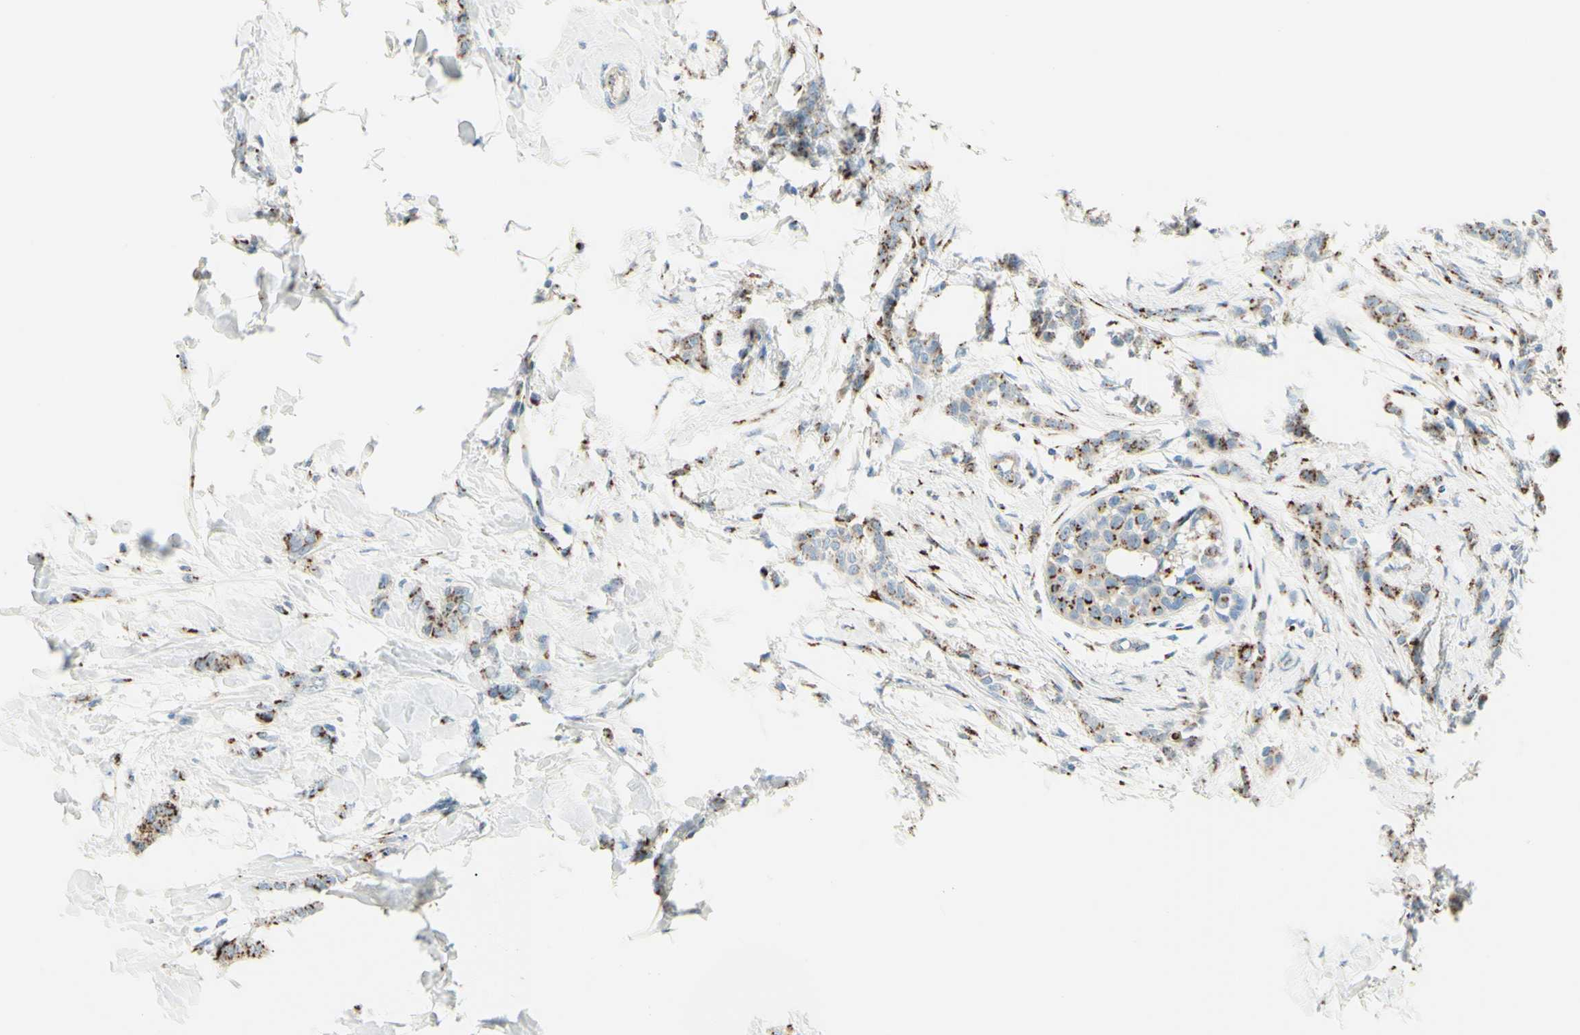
{"staining": {"intensity": "moderate", "quantity": ">75%", "location": "cytoplasmic/membranous"}, "tissue": "breast cancer", "cell_type": "Tumor cells", "image_type": "cancer", "snomed": [{"axis": "morphology", "description": "Lobular carcinoma, in situ"}, {"axis": "morphology", "description": "Lobular carcinoma"}, {"axis": "topography", "description": "Breast"}], "caption": "Immunohistochemical staining of human breast cancer displays moderate cytoplasmic/membranous protein staining in approximately >75% of tumor cells.", "gene": "B4GALT1", "patient": {"sex": "female", "age": 41}}